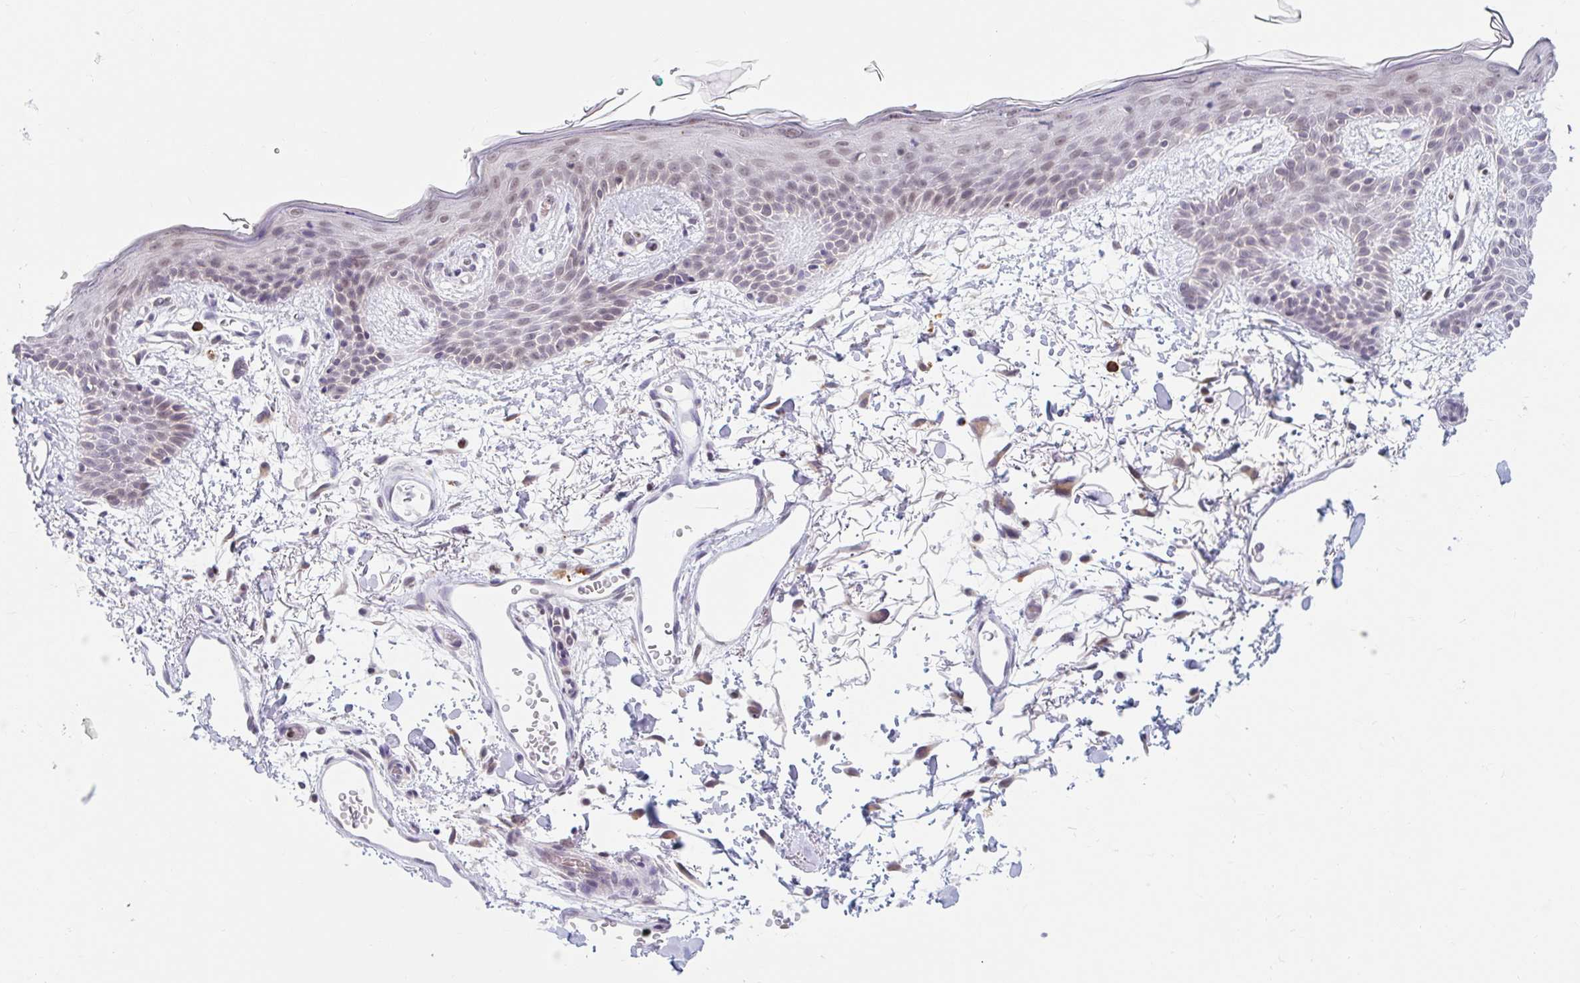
{"staining": {"intensity": "negative", "quantity": "none", "location": "none"}, "tissue": "skin", "cell_type": "Fibroblasts", "image_type": "normal", "snomed": [{"axis": "morphology", "description": "Normal tissue, NOS"}, {"axis": "topography", "description": "Skin"}], "caption": "DAB immunohistochemical staining of unremarkable skin demonstrates no significant positivity in fibroblasts. (DAB immunohistochemistry (IHC) visualized using brightfield microscopy, high magnification).", "gene": "SRSF10", "patient": {"sex": "male", "age": 79}}